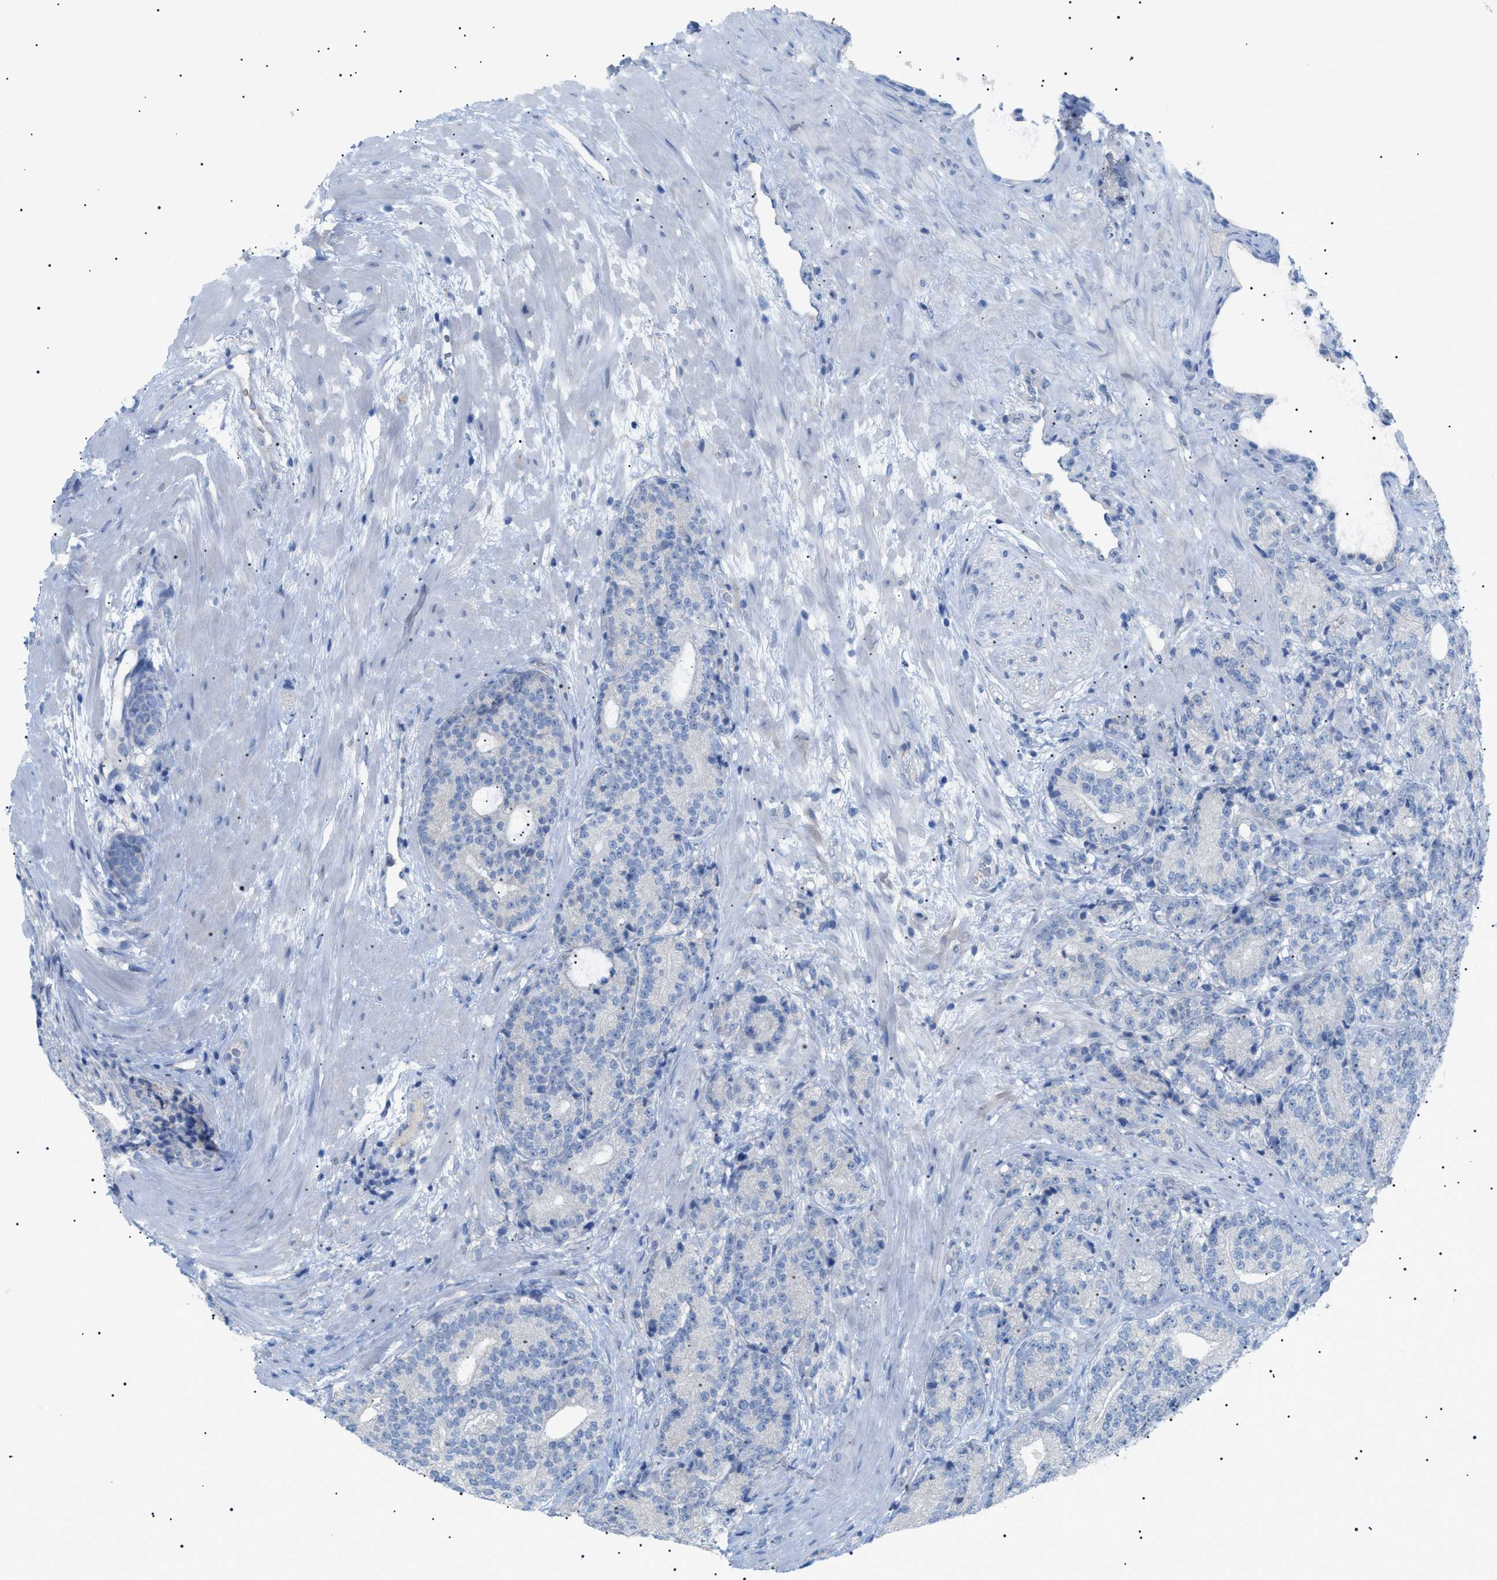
{"staining": {"intensity": "negative", "quantity": "none", "location": "none"}, "tissue": "prostate cancer", "cell_type": "Tumor cells", "image_type": "cancer", "snomed": [{"axis": "morphology", "description": "Adenocarcinoma, High grade"}, {"axis": "topography", "description": "Prostate"}], "caption": "DAB (3,3'-diaminobenzidine) immunohistochemical staining of prostate cancer (adenocarcinoma (high-grade)) demonstrates no significant positivity in tumor cells.", "gene": "ADAMTS1", "patient": {"sex": "male", "age": 61}}